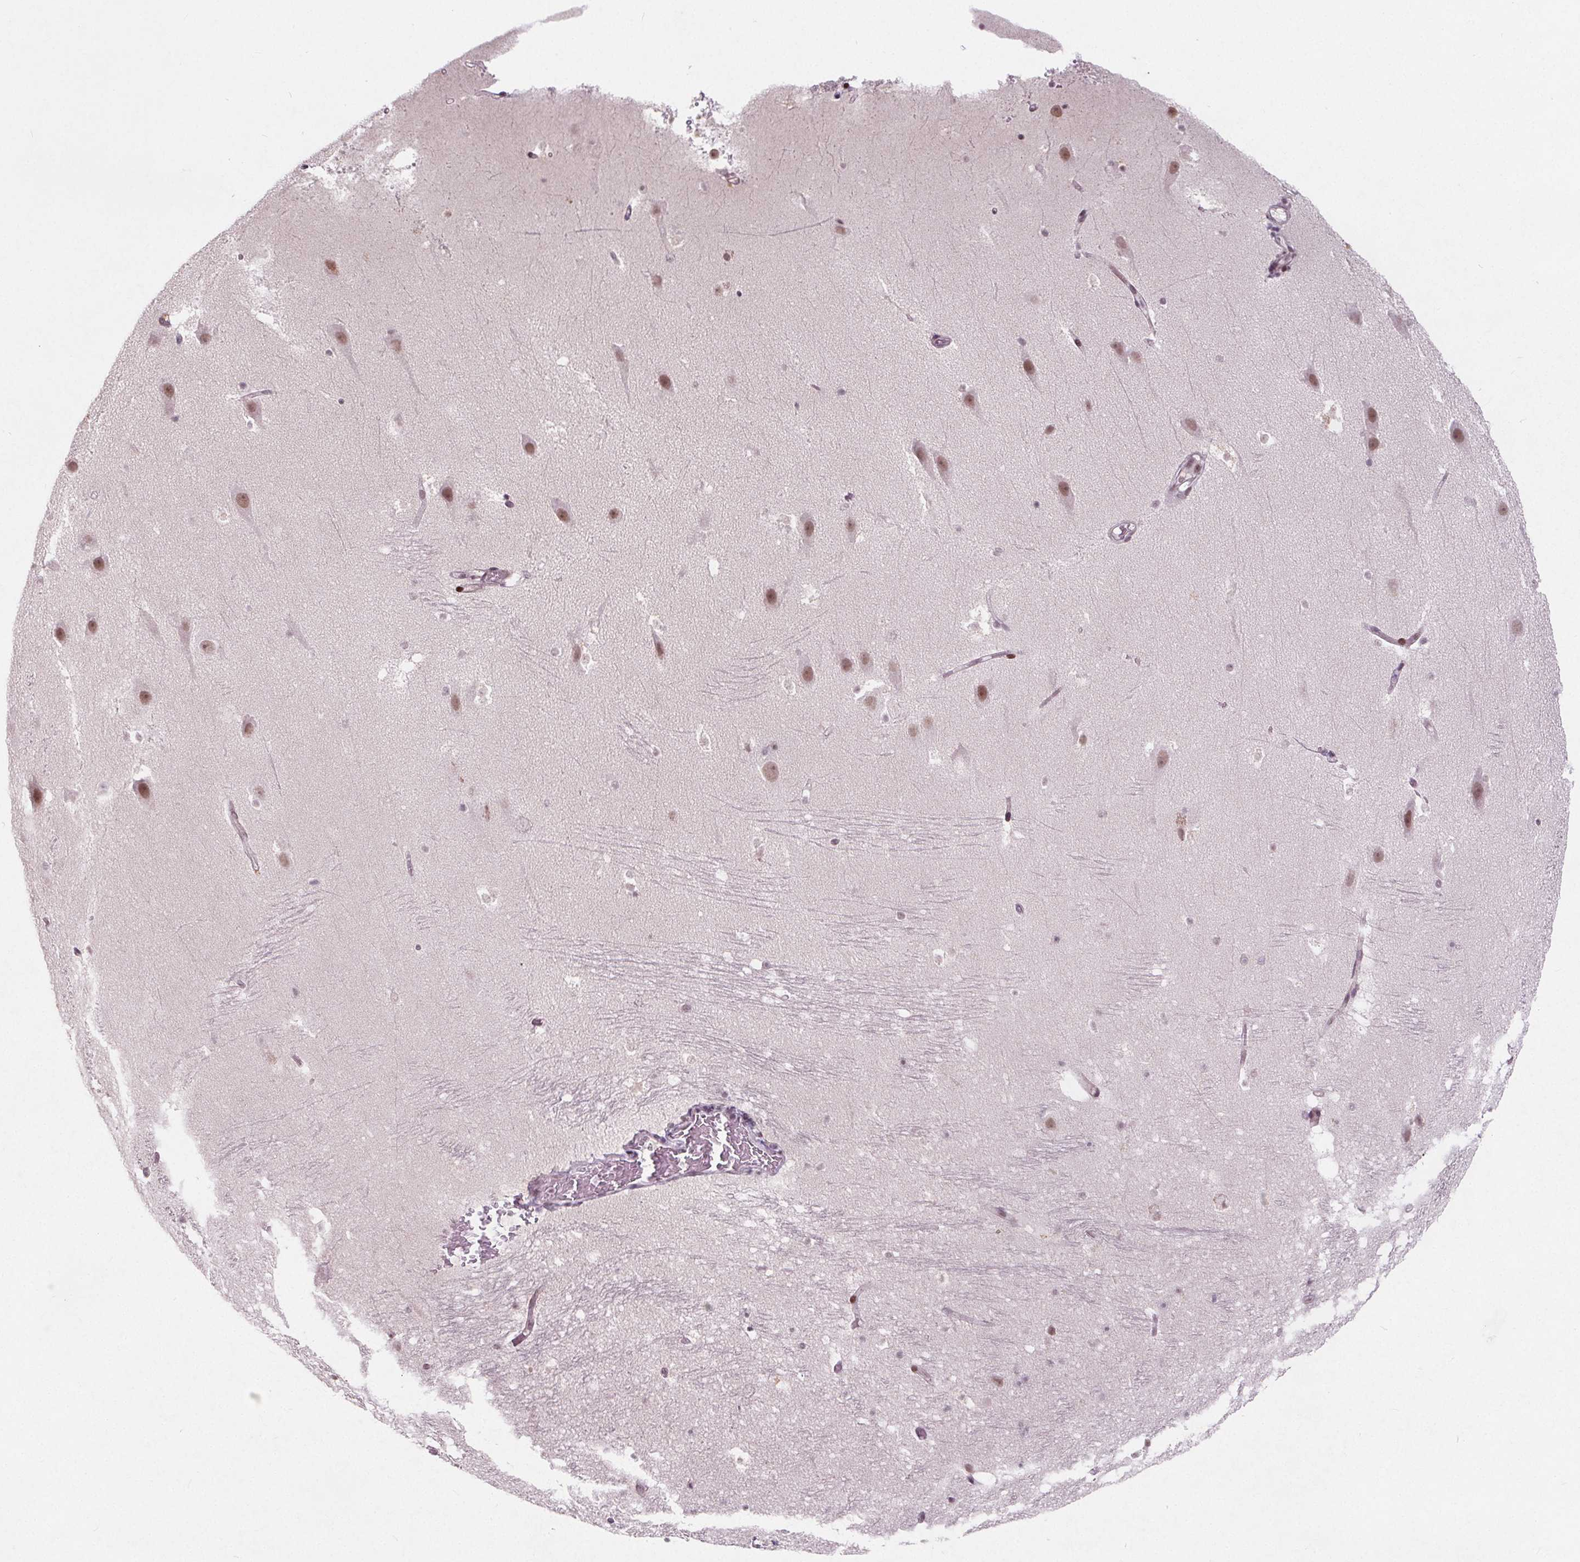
{"staining": {"intensity": "weak", "quantity": "<25%", "location": "nuclear"}, "tissue": "hippocampus", "cell_type": "Glial cells", "image_type": "normal", "snomed": [{"axis": "morphology", "description": "Normal tissue, NOS"}, {"axis": "topography", "description": "Hippocampus"}], "caption": "A histopathology image of human hippocampus is negative for staining in glial cells. (Stains: DAB (3,3'-diaminobenzidine) IHC with hematoxylin counter stain, Microscopy: brightfield microscopy at high magnification).", "gene": "TAF6L", "patient": {"sex": "male", "age": 26}}